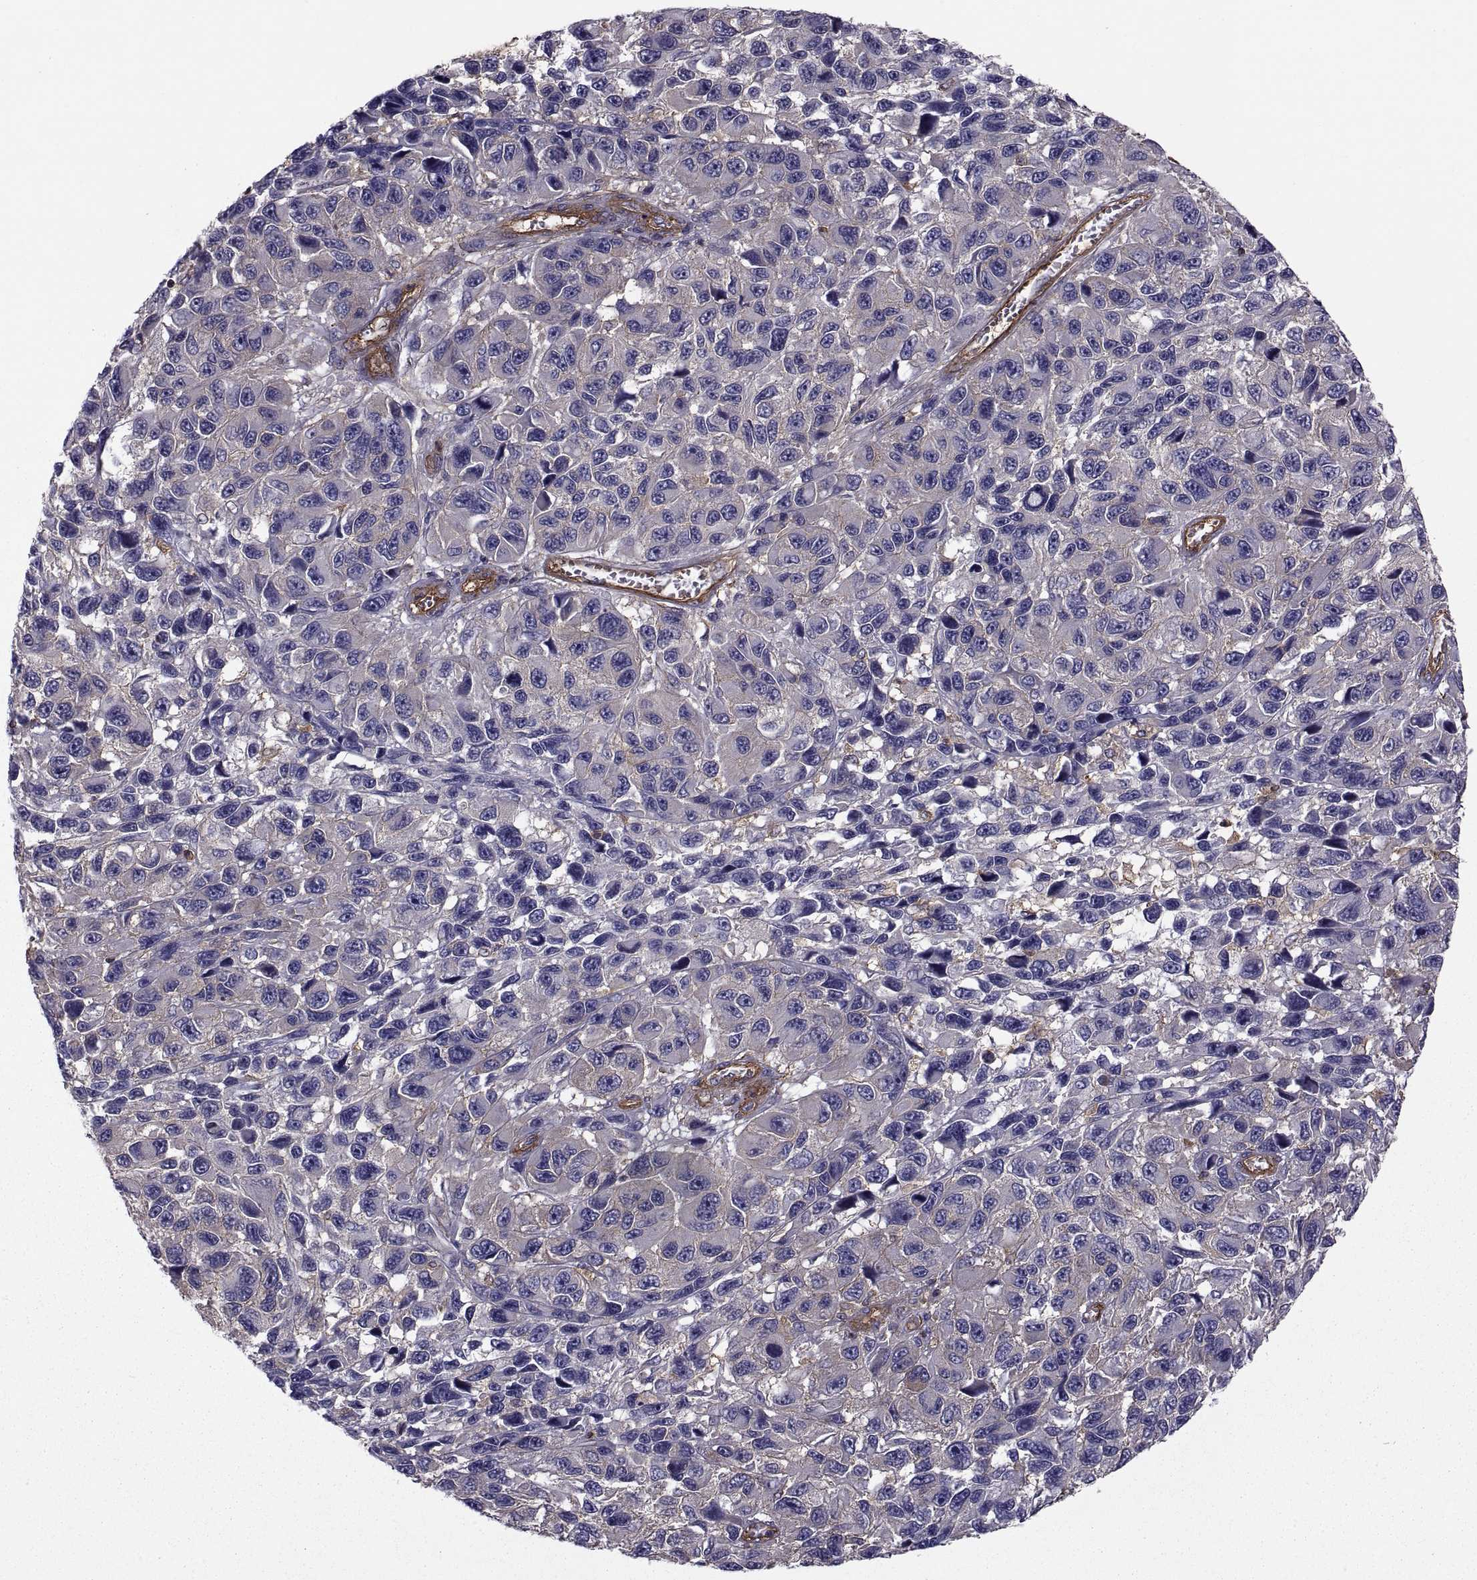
{"staining": {"intensity": "weak", "quantity": "25%-75%", "location": "cytoplasmic/membranous"}, "tissue": "melanoma", "cell_type": "Tumor cells", "image_type": "cancer", "snomed": [{"axis": "morphology", "description": "Malignant melanoma, NOS"}, {"axis": "topography", "description": "Skin"}], "caption": "DAB (3,3'-diaminobenzidine) immunohistochemical staining of human malignant melanoma shows weak cytoplasmic/membranous protein positivity in about 25%-75% of tumor cells. The staining was performed using DAB (3,3'-diaminobenzidine), with brown indicating positive protein expression. Nuclei are stained blue with hematoxylin.", "gene": "MYH9", "patient": {"sex": "male", "age": 53}}